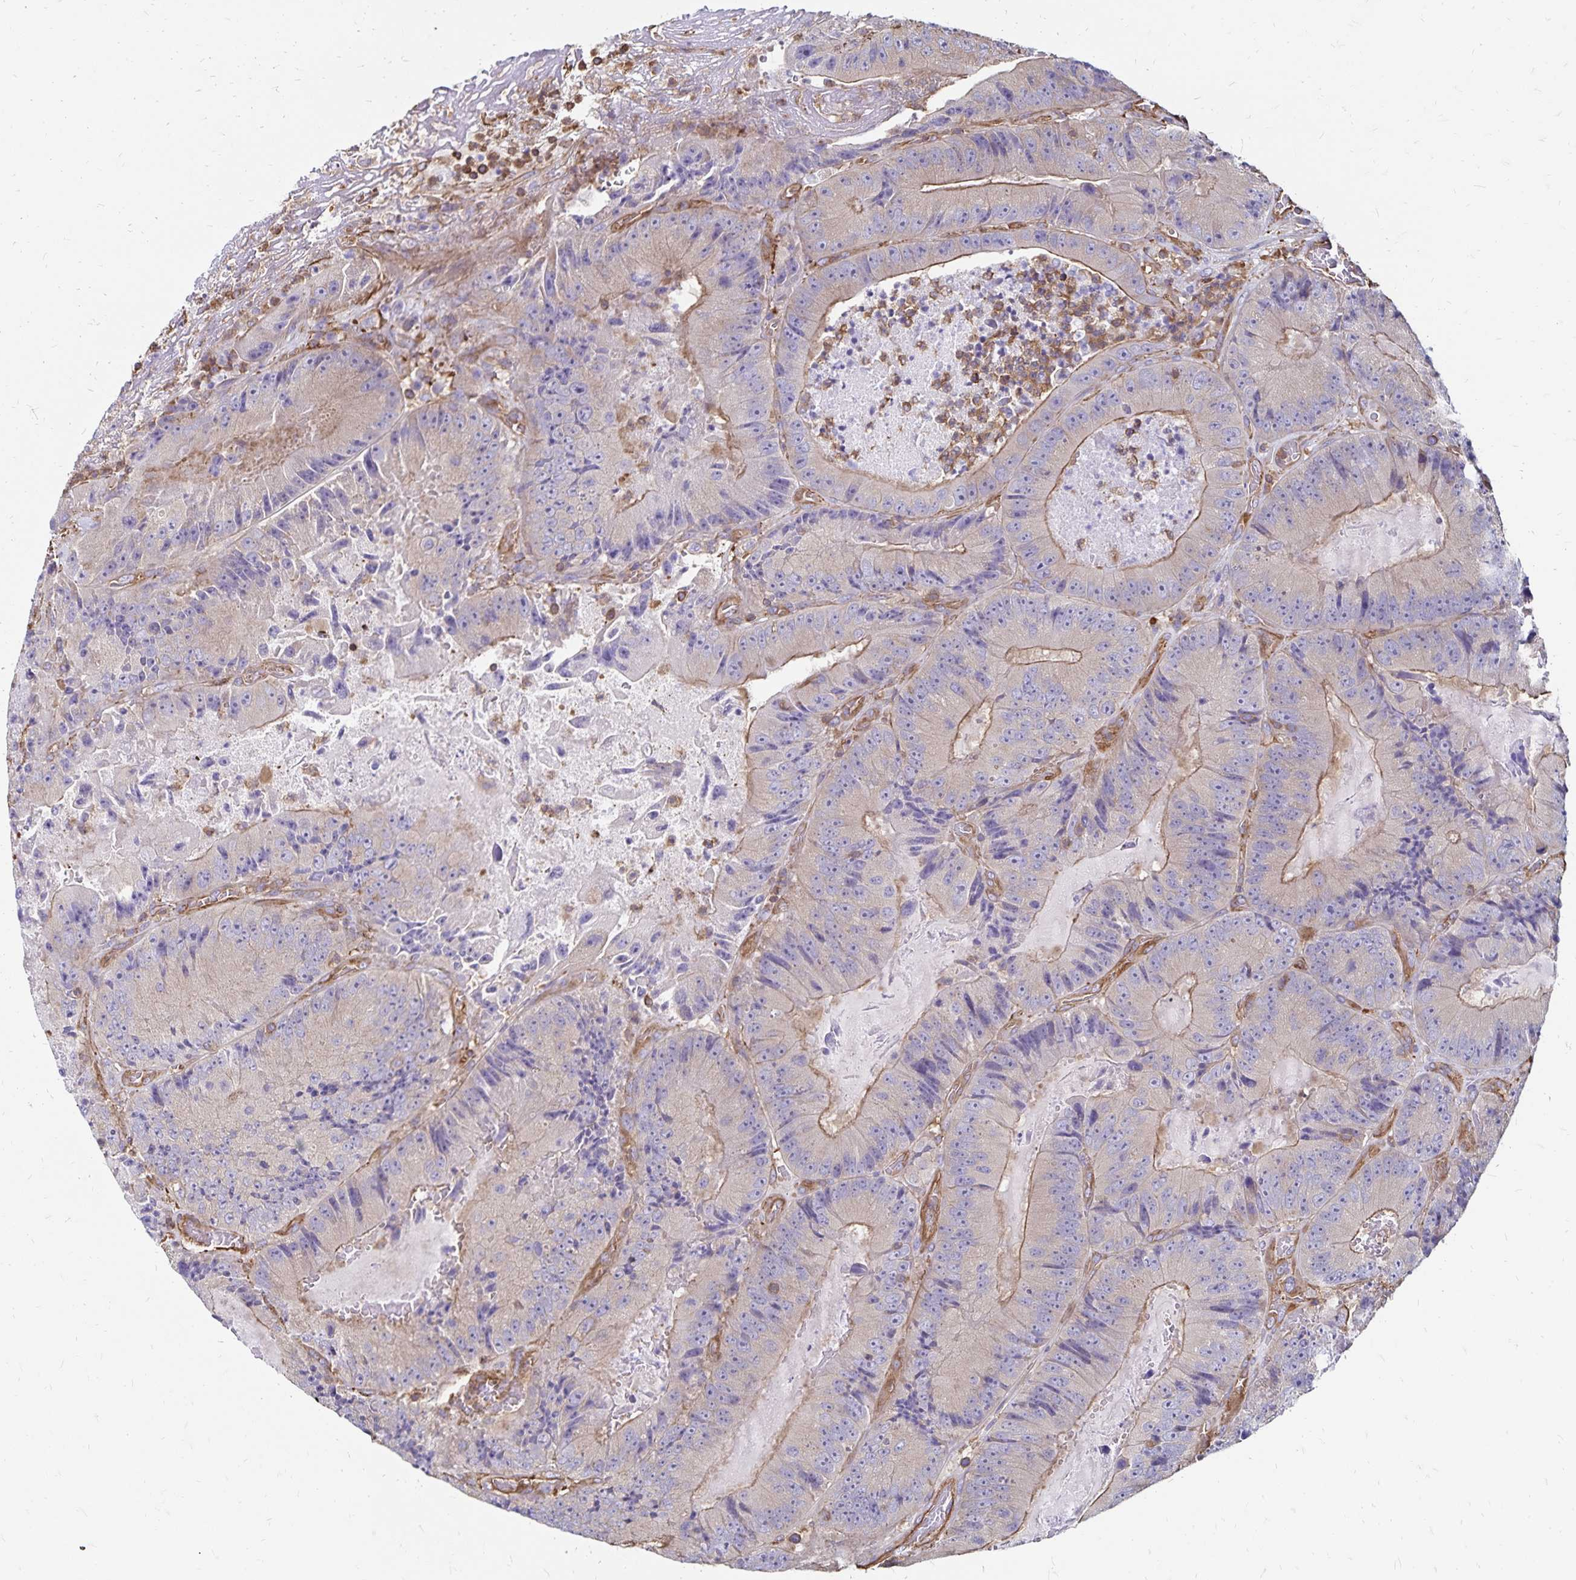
{"staining": {"intensity": "moderate", "quantity": "25%-75%", "location": "cytoplasmic/membranous"}, "tissue": "colorectal cancer", "cell_type": "Tumor cells", "image_type": "cancer", "snomed": [{"axis": "morphology", "description": "Adenocarcinoma, NOS"}, {"axis": "topography", "description": "Colon"}], "caption": "Brown immunohistochemical staining in colorectal cancer (adenocarcinoma) displays moderate cytoplasmic/membranous positivity in about 25%-75% of tumor cells.", "gene": "RPRML", "patient": {"sex": "female", "age": 86}}